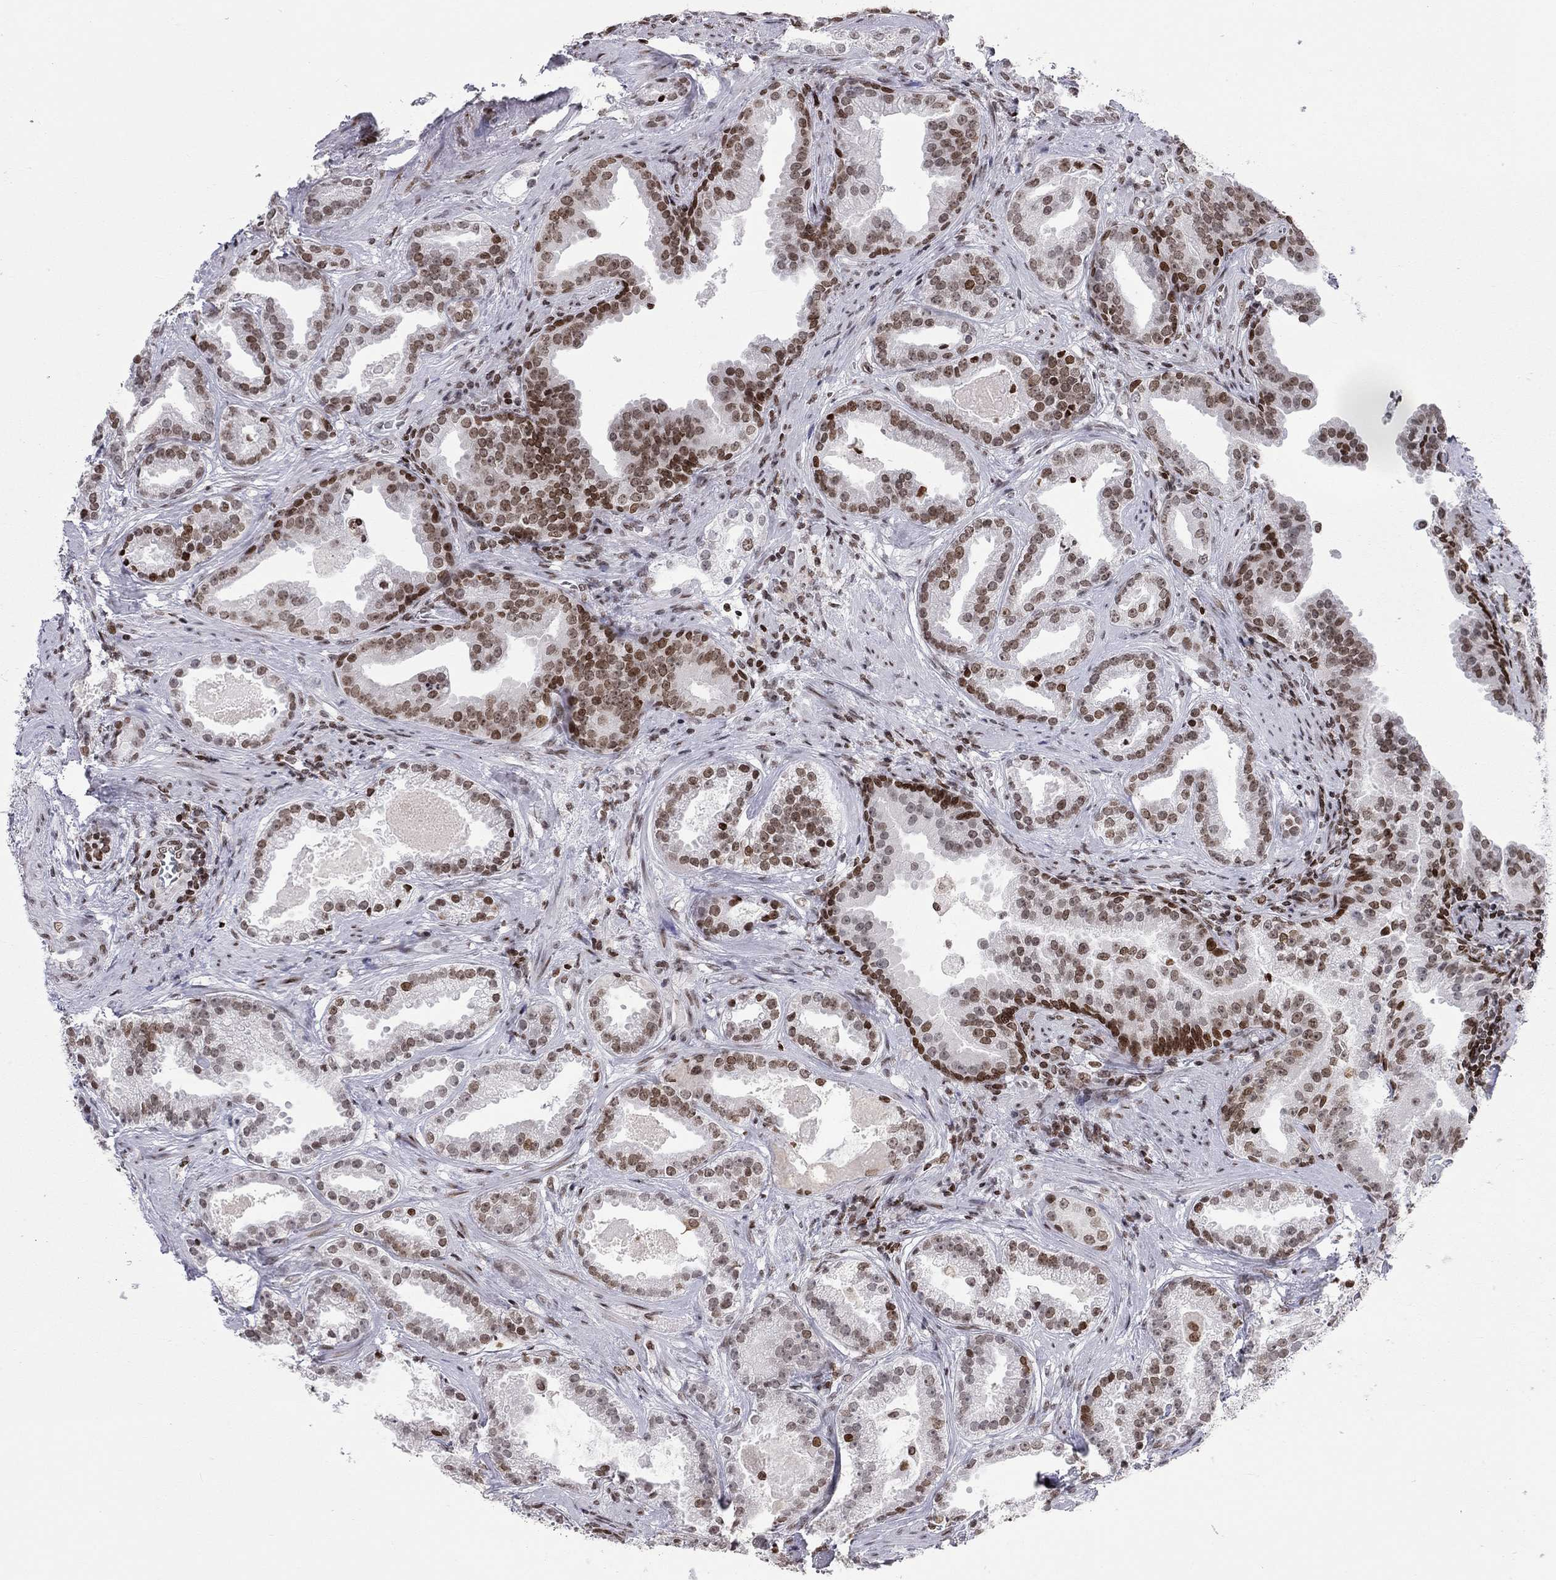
{"staining": {"intensity": "strong", "quantity": "<25%", "location": "nuclear"}, "tissue": "prostate cancer", "cell_type": "Tumor cells", "image_type": "cancer", "snomed": [{"axis": "morphology", "description": "Adenocarcinoma, NOS"}, {"axis": "morphology", "description": "Adenocarcinoma, High grade"}, {"axis": "topography", "description": "Prostate"}], "caption": "DAB (3,3'-diaminobenzidine) immunohistochemical staining of human prostate cancer (adenocarcinoma) reveals strong nuclear protein expression in approximately <25% of tumor cells.", "gene": "H2AX", "patient": {"sex": "male", "age": 64}}